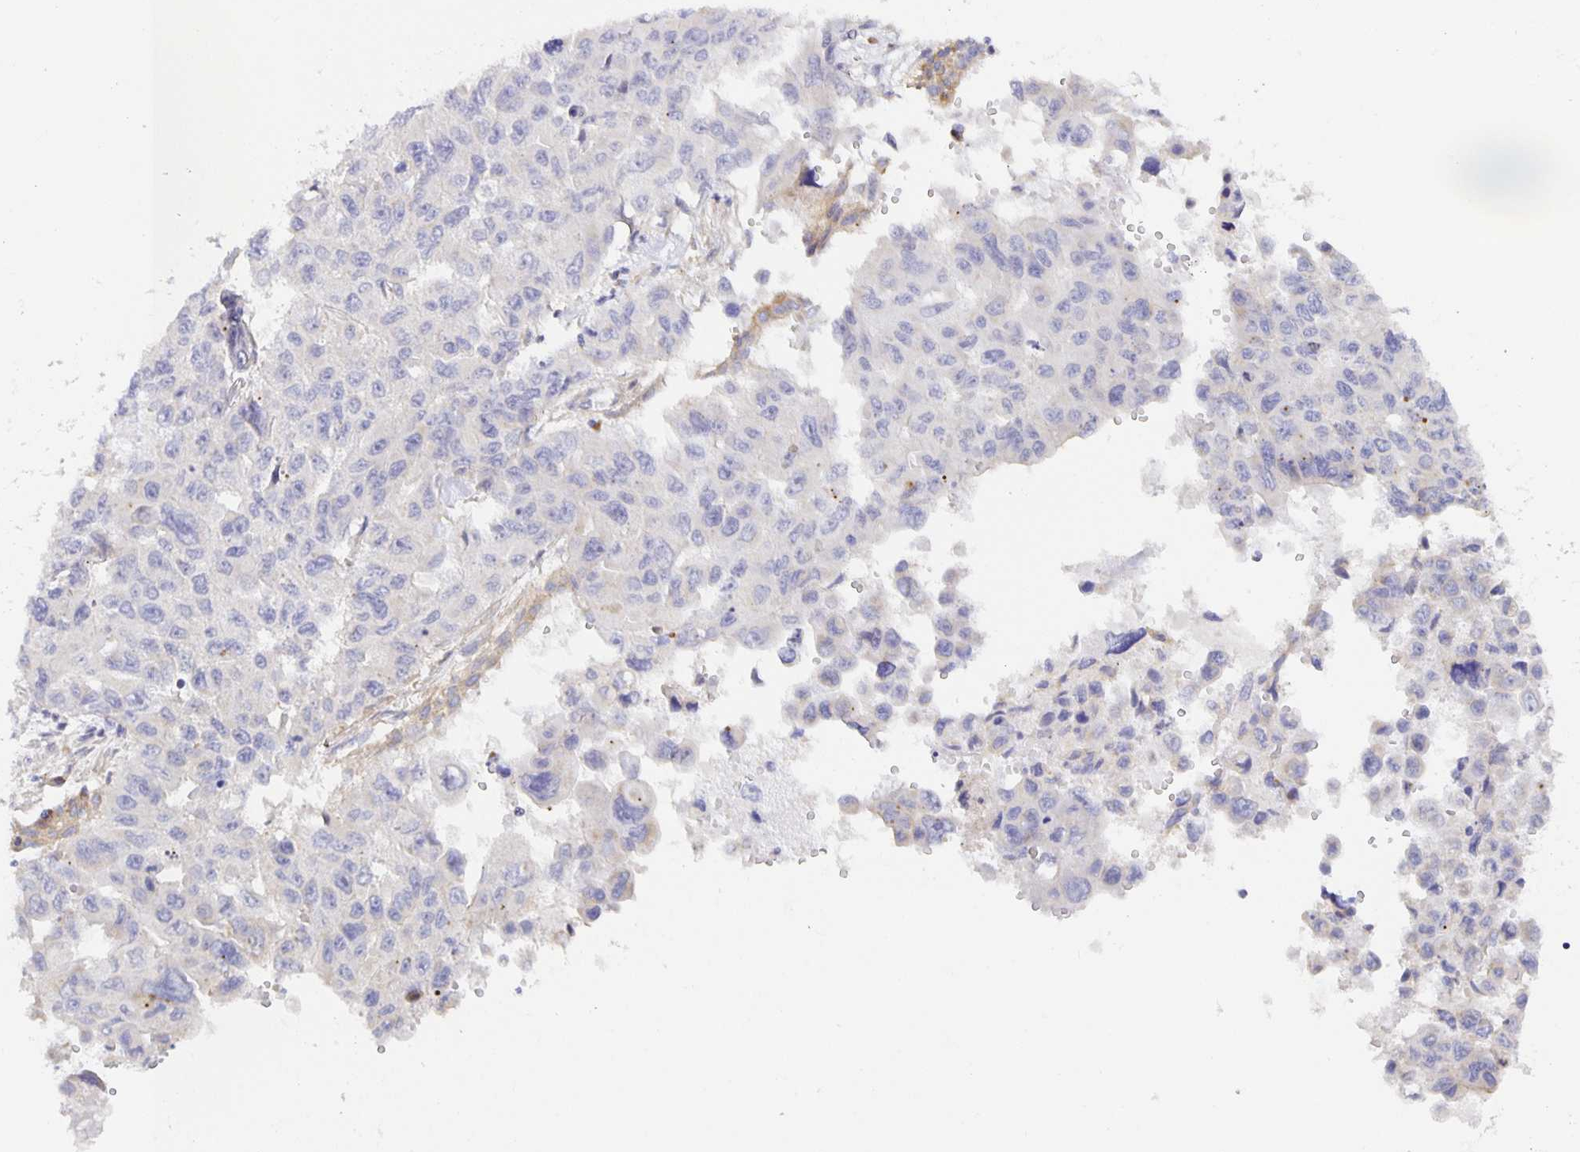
{"staining": {"intensity": "negative", "quantity": "none", "location": "none"}, "tissue": "lung cancer", "cell_type": "Tumor cells", "image_type": "cancer", "snomed": [{"axis": "morphology", "description": "Adenocarcinoma, NOS"}, {"axis": "topography", "description": "Lung"}], "caption": "Human lung adenocarcinoma stained for a protein using IHC demonstrates no expression in tumor cells.", "gene": "FLRT3", "patient": {"sex": "male", "age": 64}}